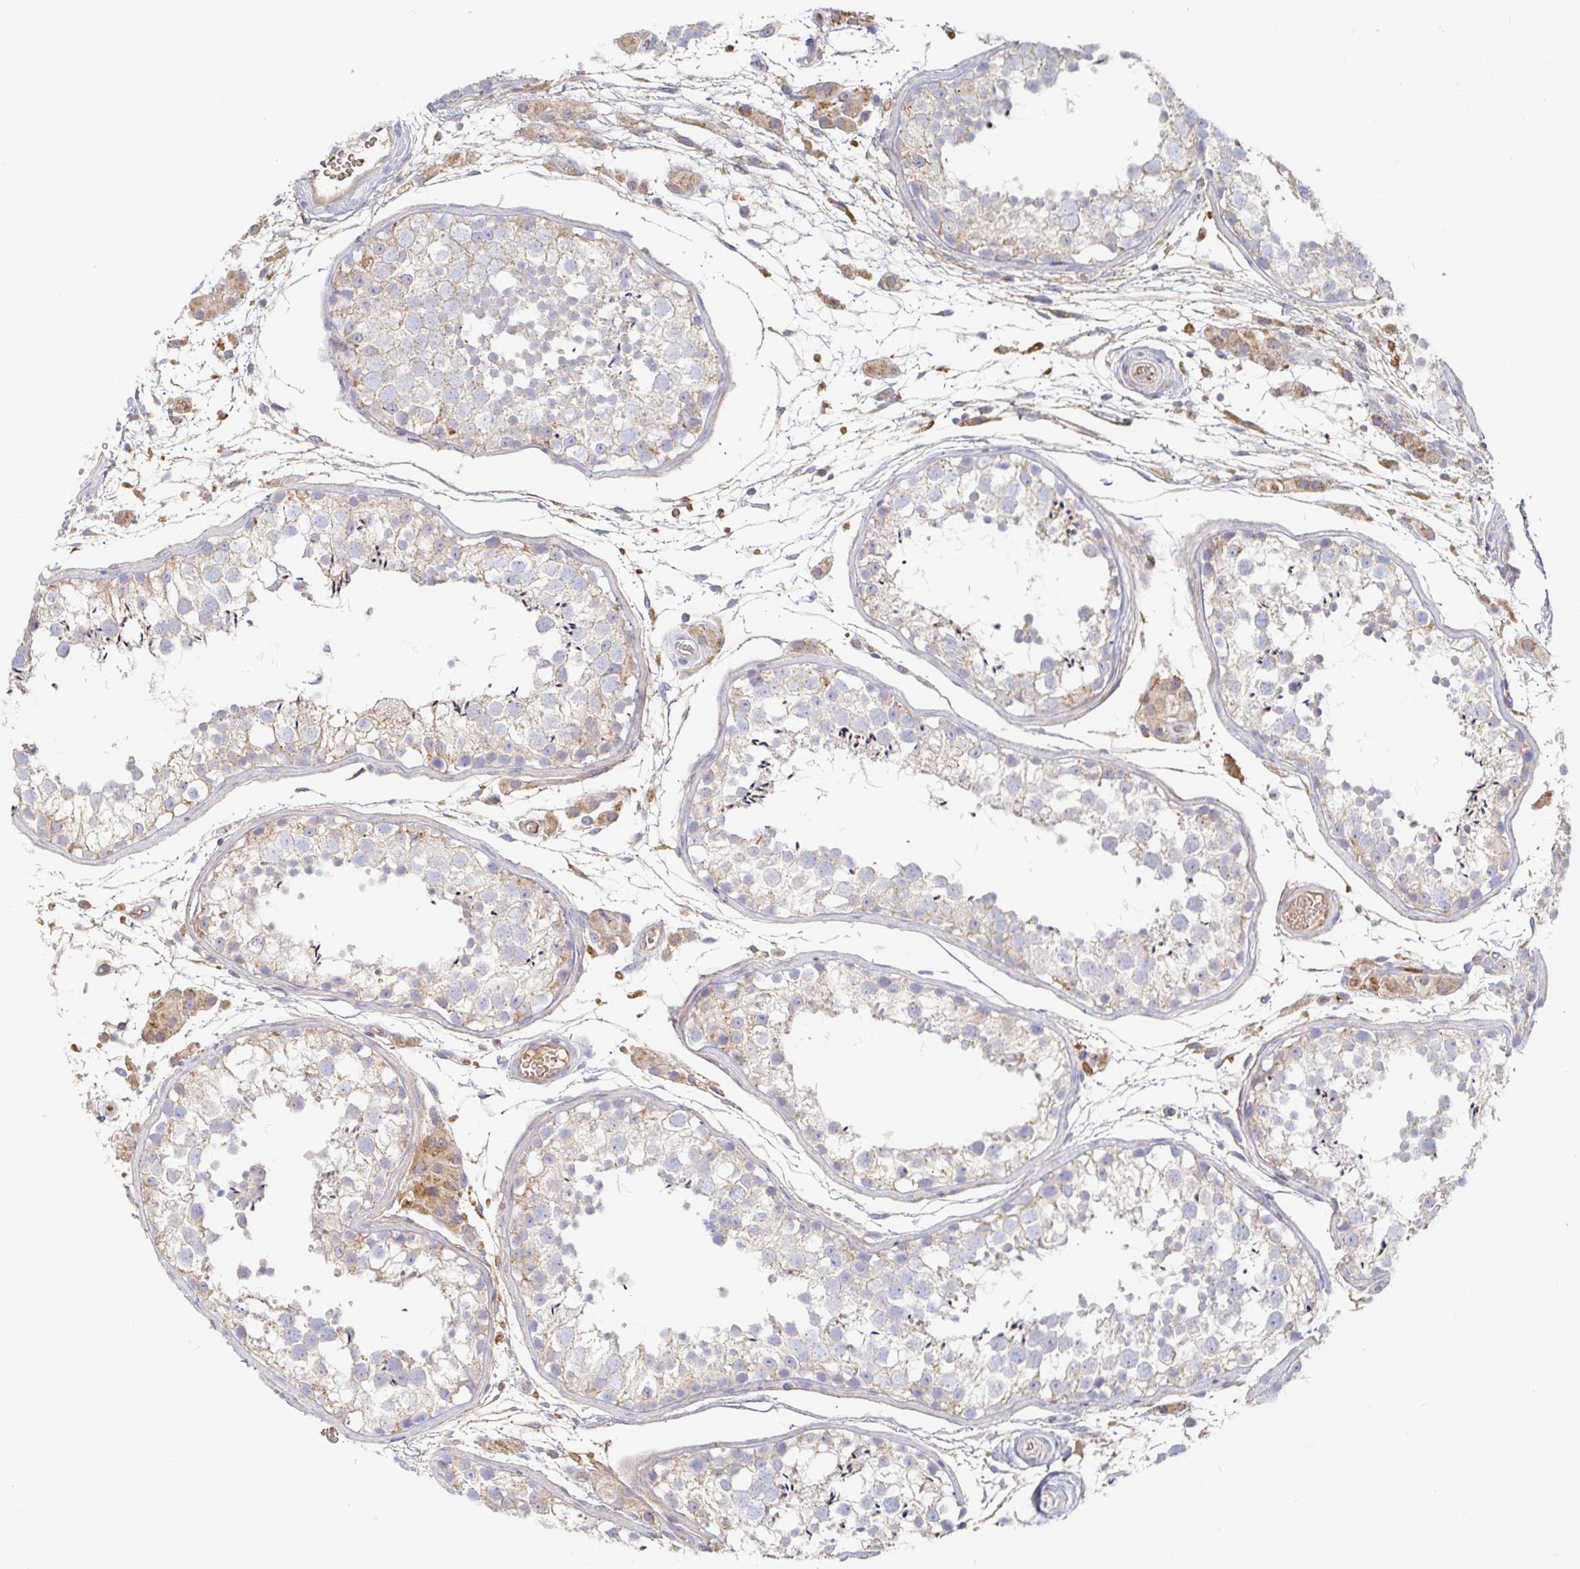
{"staining": {"intensity": "weak", "quantity": "25%-75%", "location": "cytoplasmic/membranous"}, "tissue": "testis", "cell_type": "Cells in seminiferous ducts", "image_type": "normal", "snomed": [{"axis": "morphology", "description": "Normal tissue, NOS"}, {"axis": "morphology", "description": "Seminoma, NOS"}, {"axis": "topography", "description": "Testis"}], "caption": "Immunohistochemical staining of normal human testis exhibits weak cytoplasmic/membranous protein expression in about 25%-75% of cells in seminiferous ducts.", "gene": "IRAK2", "patient": {"sex": "male", "age": 29}}